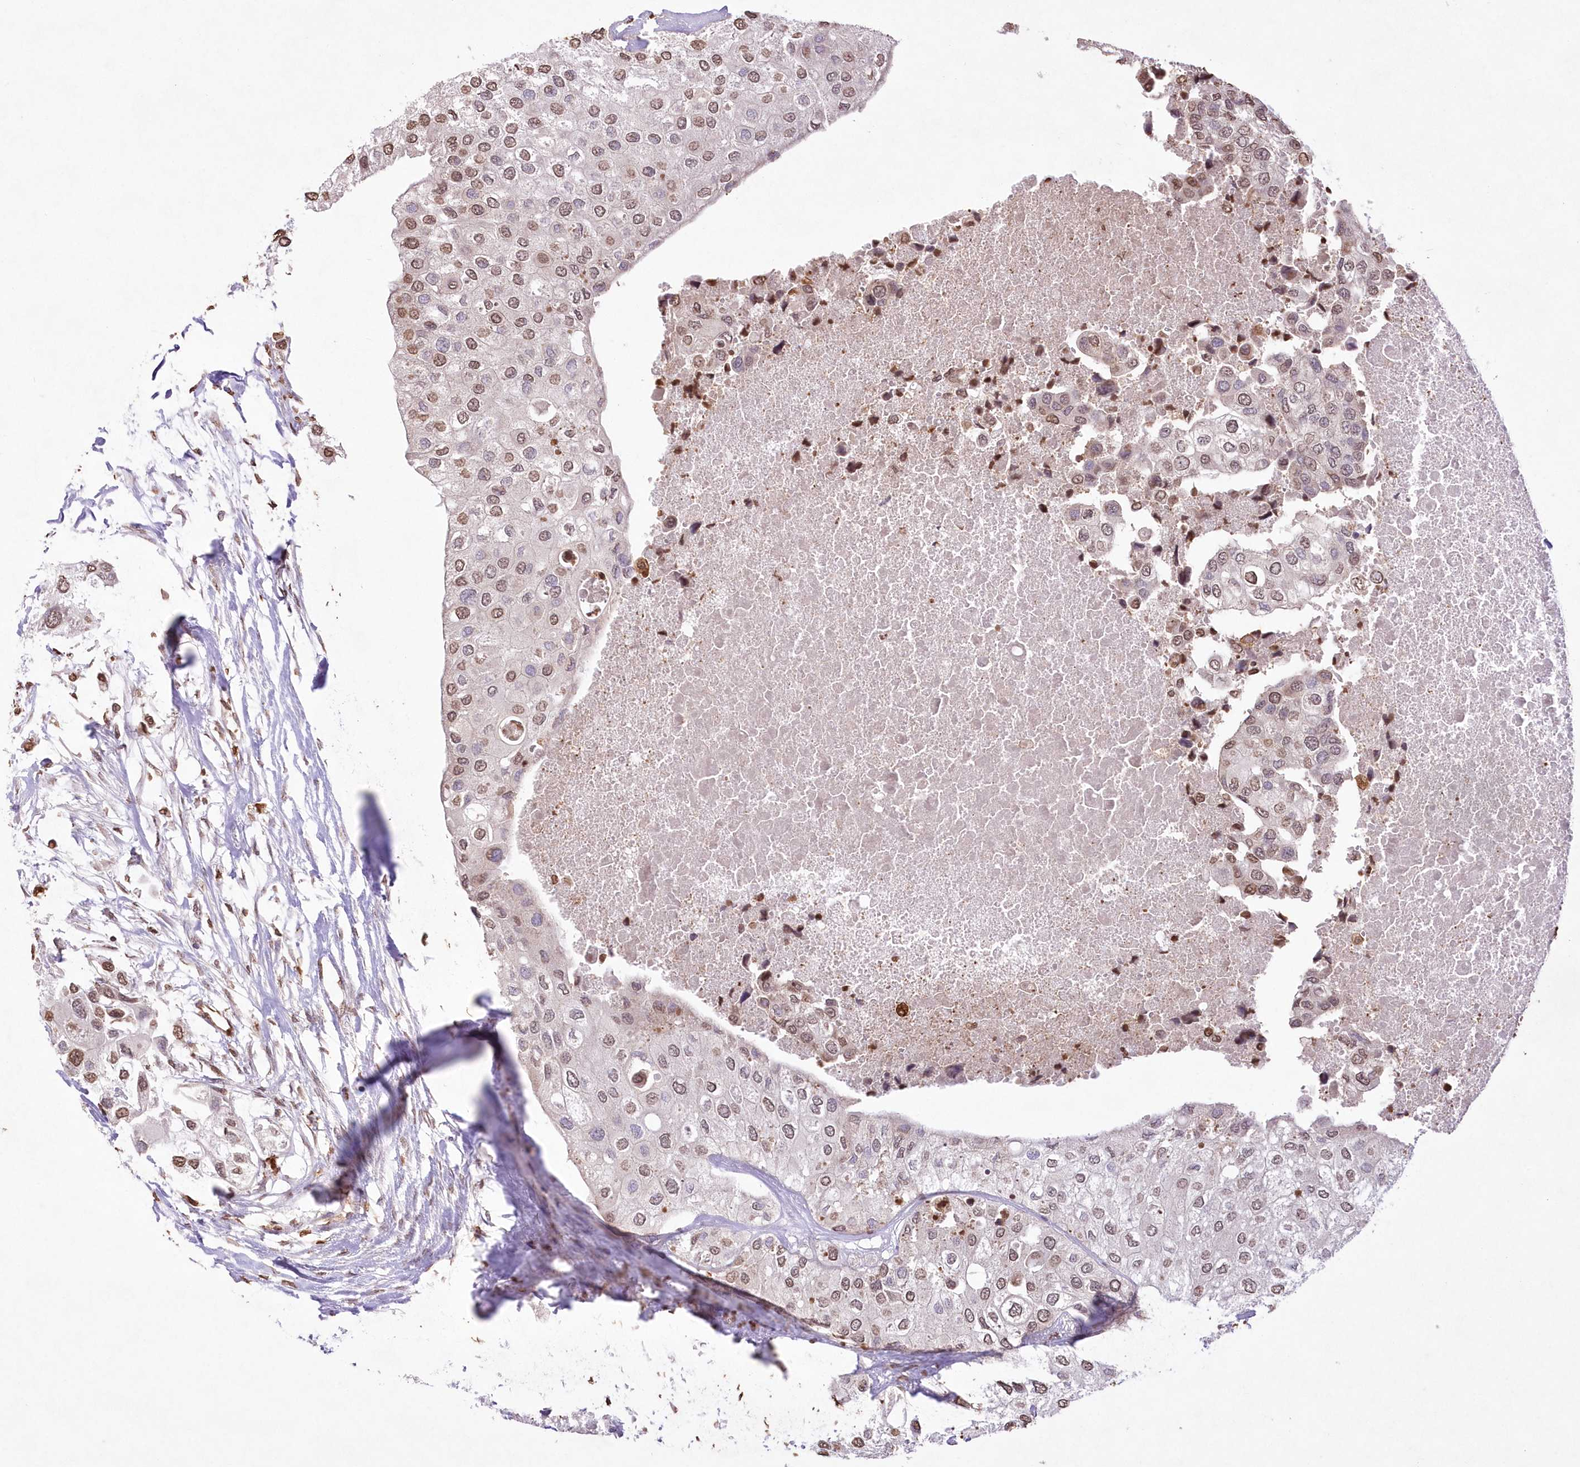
{"staining": {"intensity": "moderate", "quantity": ">75%", "location": "nuclear"}, "tissue": "urothelial cancer", "cell_type": "Tumor cells", "image_type": "cancer", "snomed": [{"axis": "morphology", "description": "Urothelial carcinoma, High grade"}, {"axis": "topography", "description": "Urinary bladder"}], "caption": "Protein expression analysis of urothelial cancer reveals moderate nuclear staining in about >75% of tumor cells.", "gene": "FCHO2", "patient": {"sex": "male", "age": 64}}